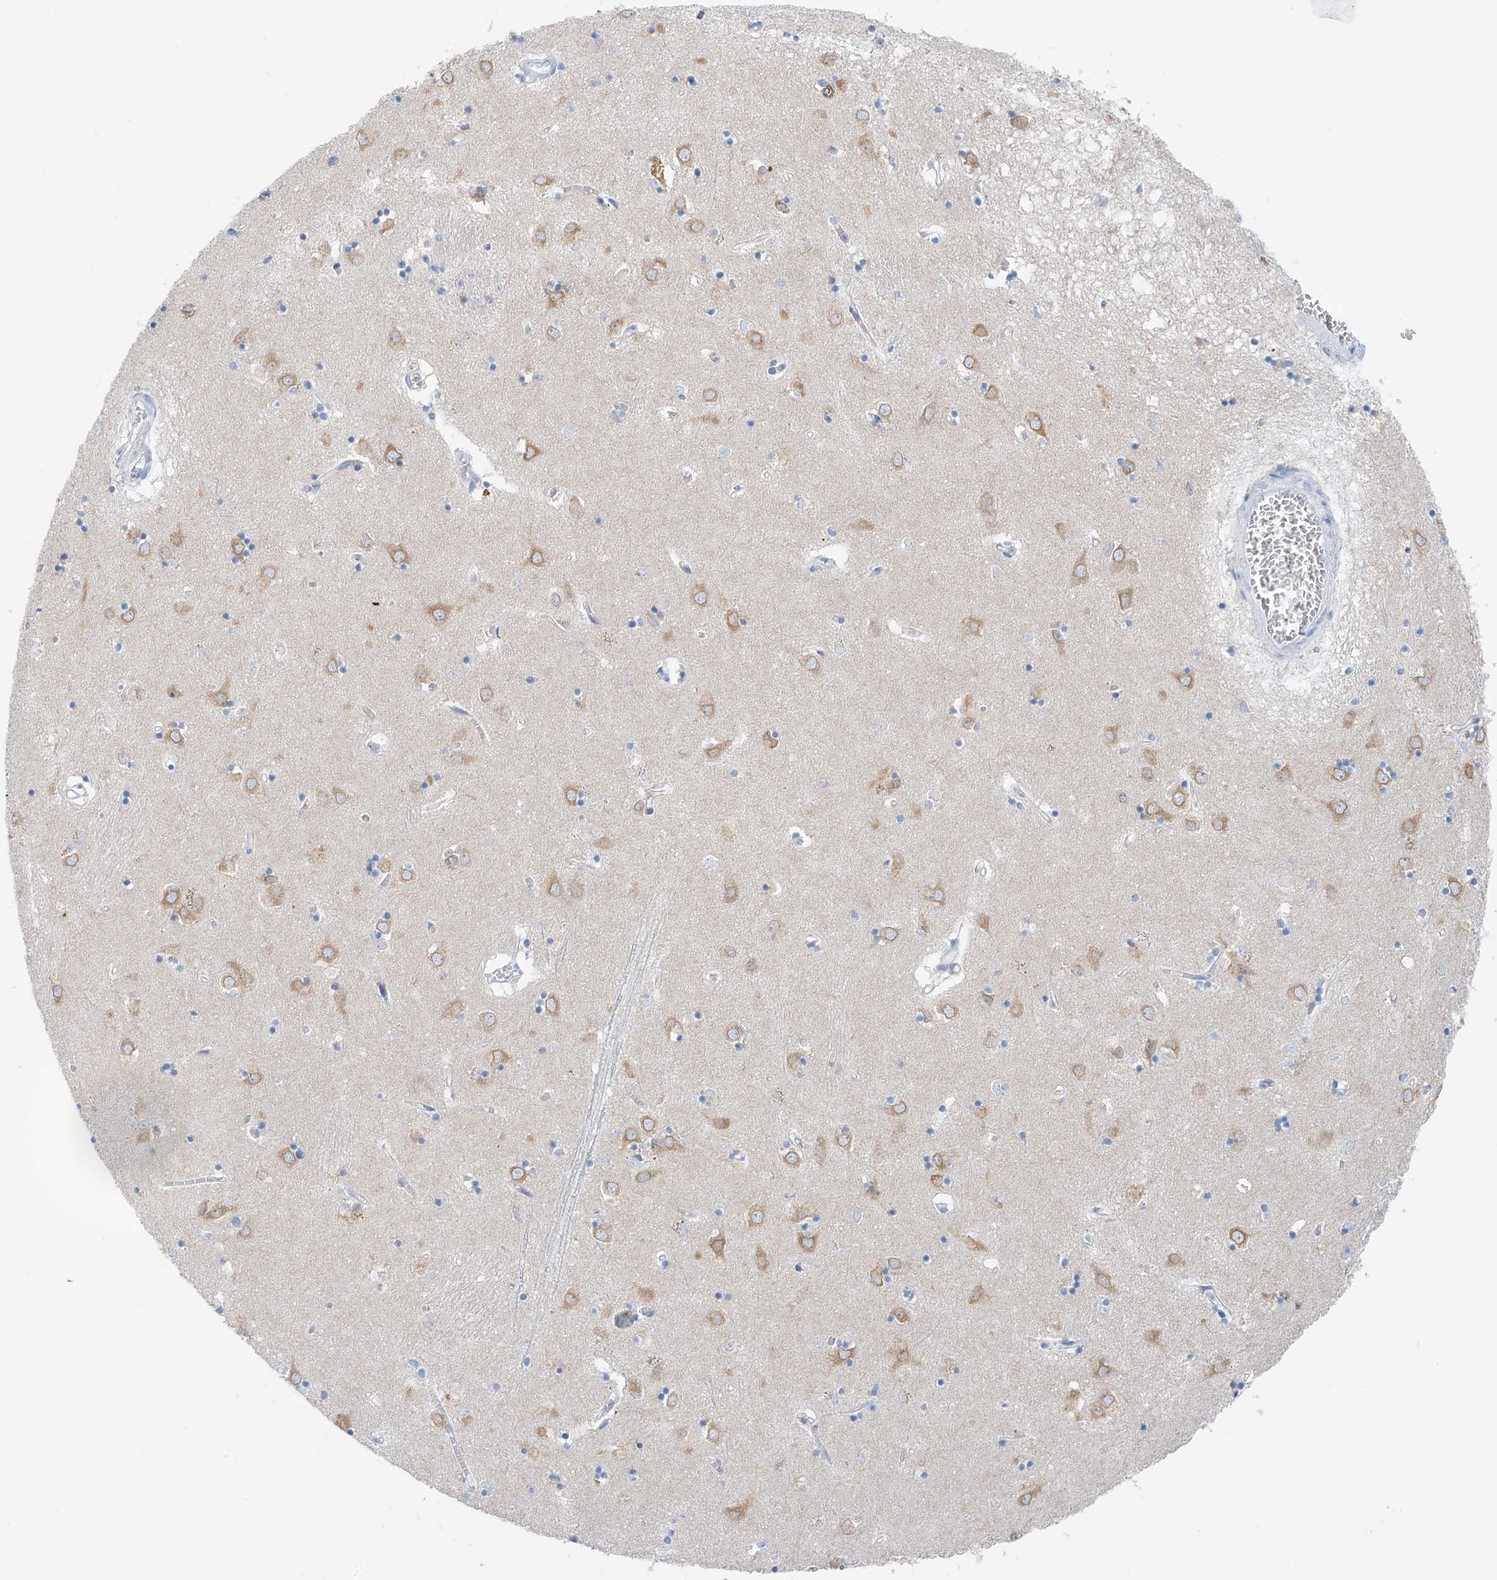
{"staining": {"intensity": "negative", "quantity": "none", "location": "none"}, "tissue": "caudate", "cell_type": "Glial cells", "image_type": "normal", "snomed": [{"axis": "morphology", "description": "Normal tissue, NOS"}, {"axis": "topography", "description": "Lateral ventricle wall"}], "caption": "Immunohistochemistry (IHC) photomicrograph of normal caudate: human caudate stained with DAB (3,3'-diaminobenzidine) exhibits no significant protein positivity in glial cells.", "gene": "POMGNT2", "patient": {"sex": "male", "age": 70}}